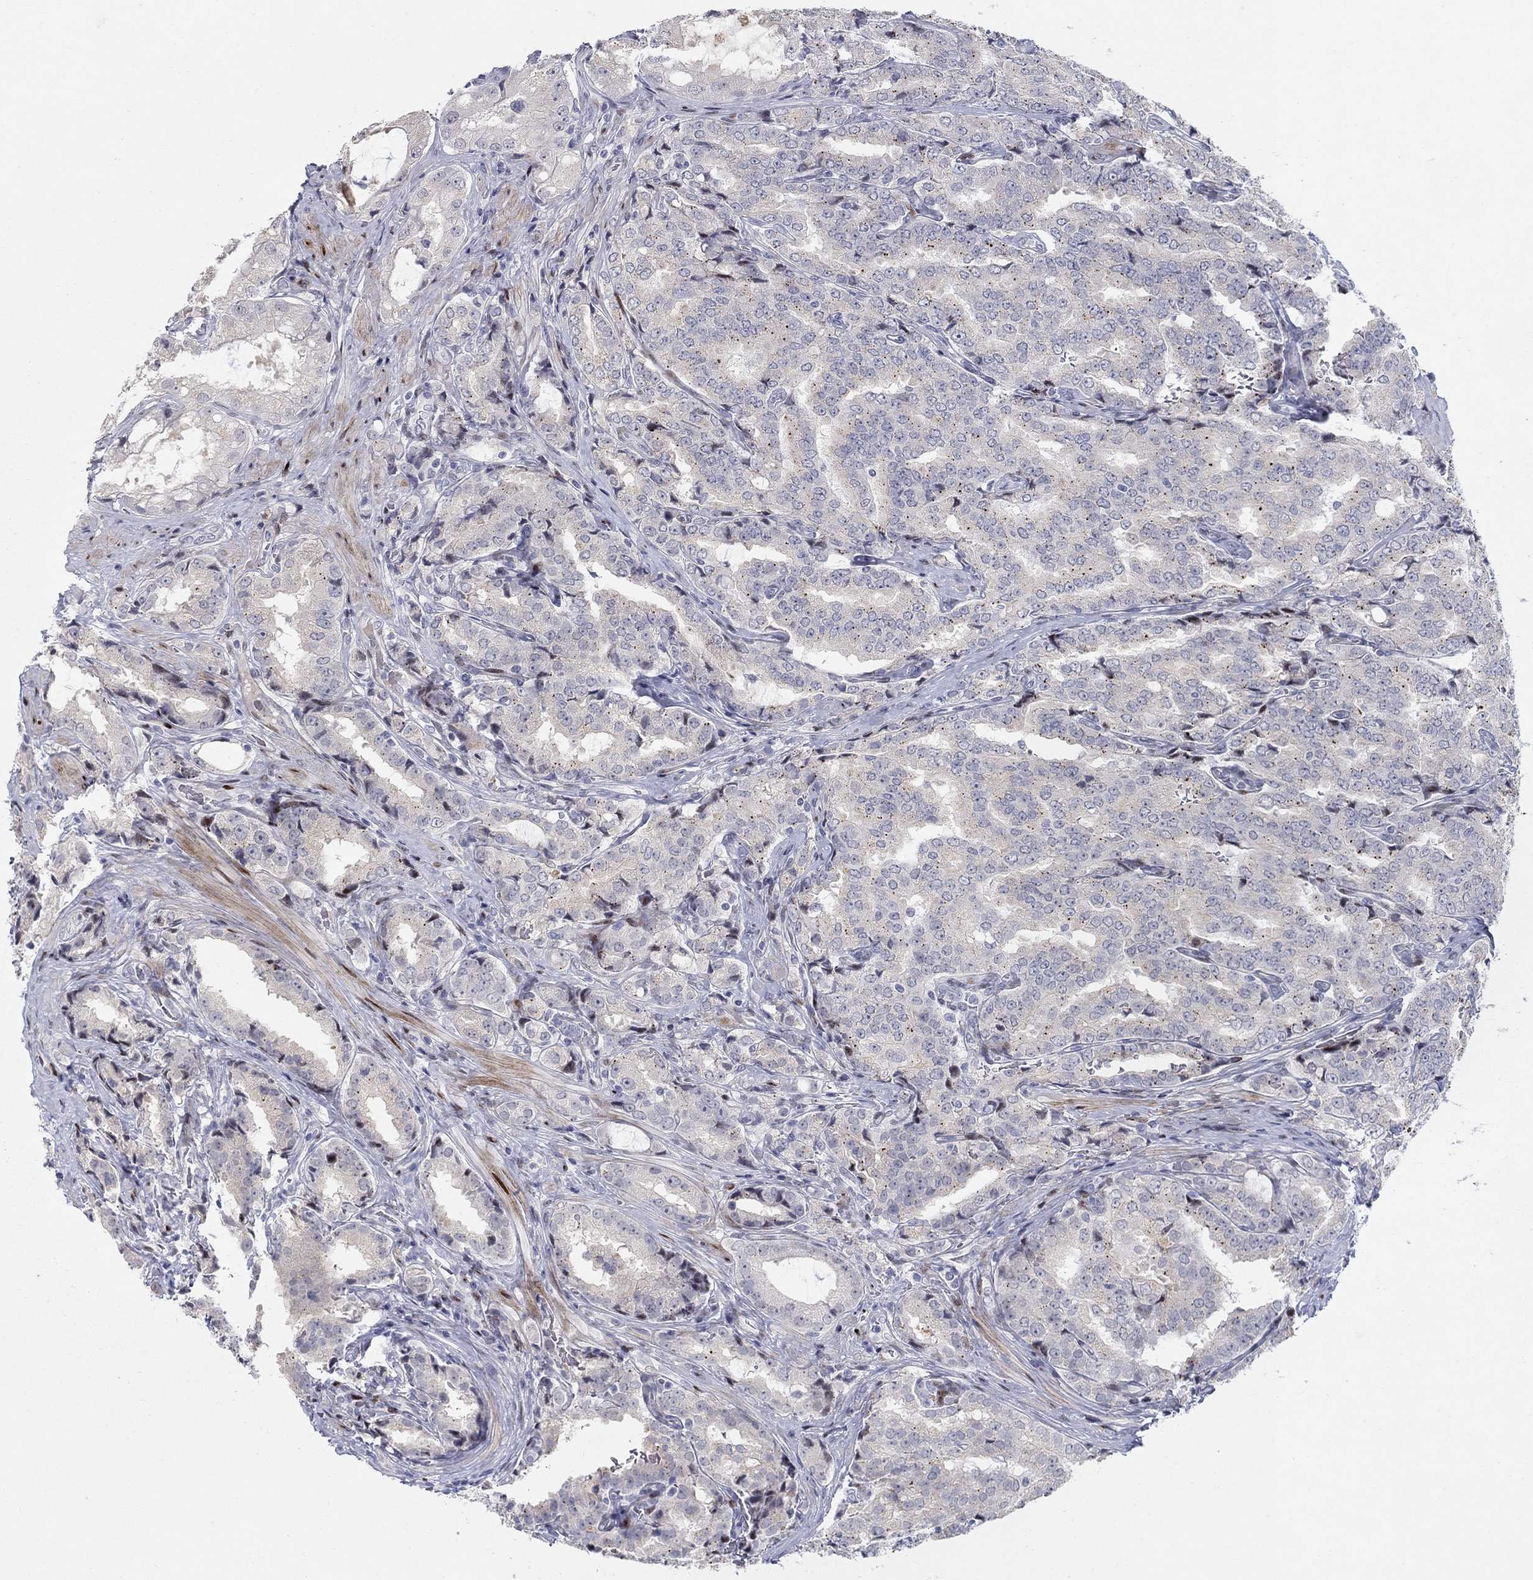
{"staining": {"intensity": "negative", "quantity": "none", "location": "none"}, "tissue": "prostate cancer", "cell_type": "Tumor cells", "image_type": "cancer", "snomed": [{"axis": "morphology", "description": "Adenocarcinoma, NOS"}, {"axis": "topography", "description": "Prostate"}], "caption": "A micrograph of human prostate cancer (adenocarcinoma) is negative for staining in tumor cells.", "gene": "RAPGEF5", "patient": {"sex": "male", "age": 65}}